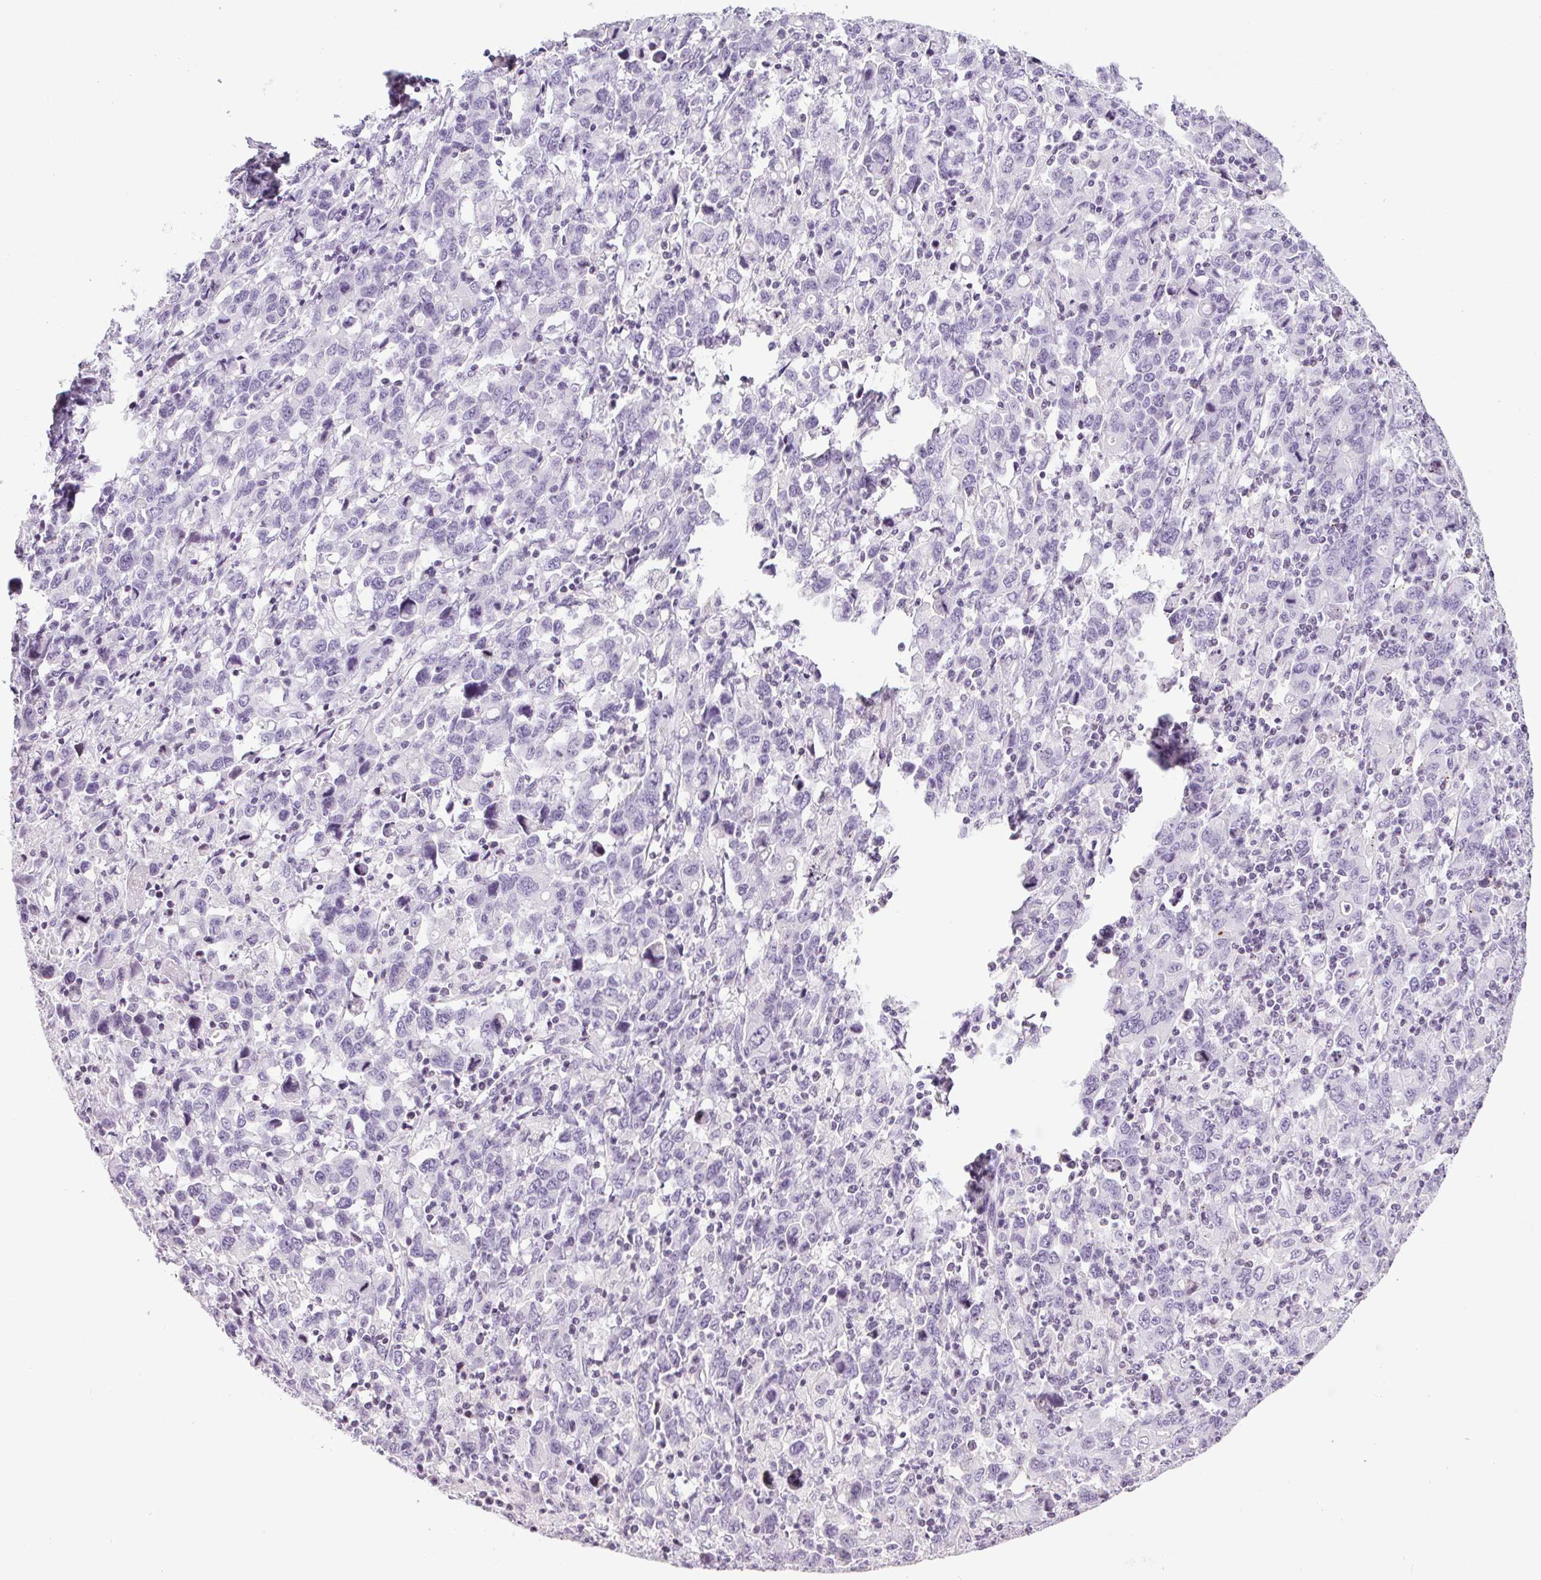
{"staining": {"intensity": "negative", "quantity": "none", "location": "none"}, "tissue": "stomach cancer", "cell_type": "Tumor cells", "image_type": "cancer", "snomed": [{"axis": "morphology", "description": "Adenocarcinoma, NOS"}, {"axis": "topography", "description": "Stomach, upper"}], "caption": "Immunohistochemistry photomicrograph of stomach cancer (adenocarcinoma) stained for a protein (brown), which shows no staining in tumor cells. (DAB (3,3'-diaminobenzidine) immunohistochemistry (IHC), high magnification).", "gene": "TMEM88B", "patient": {"sex": "male", "age": 69}}